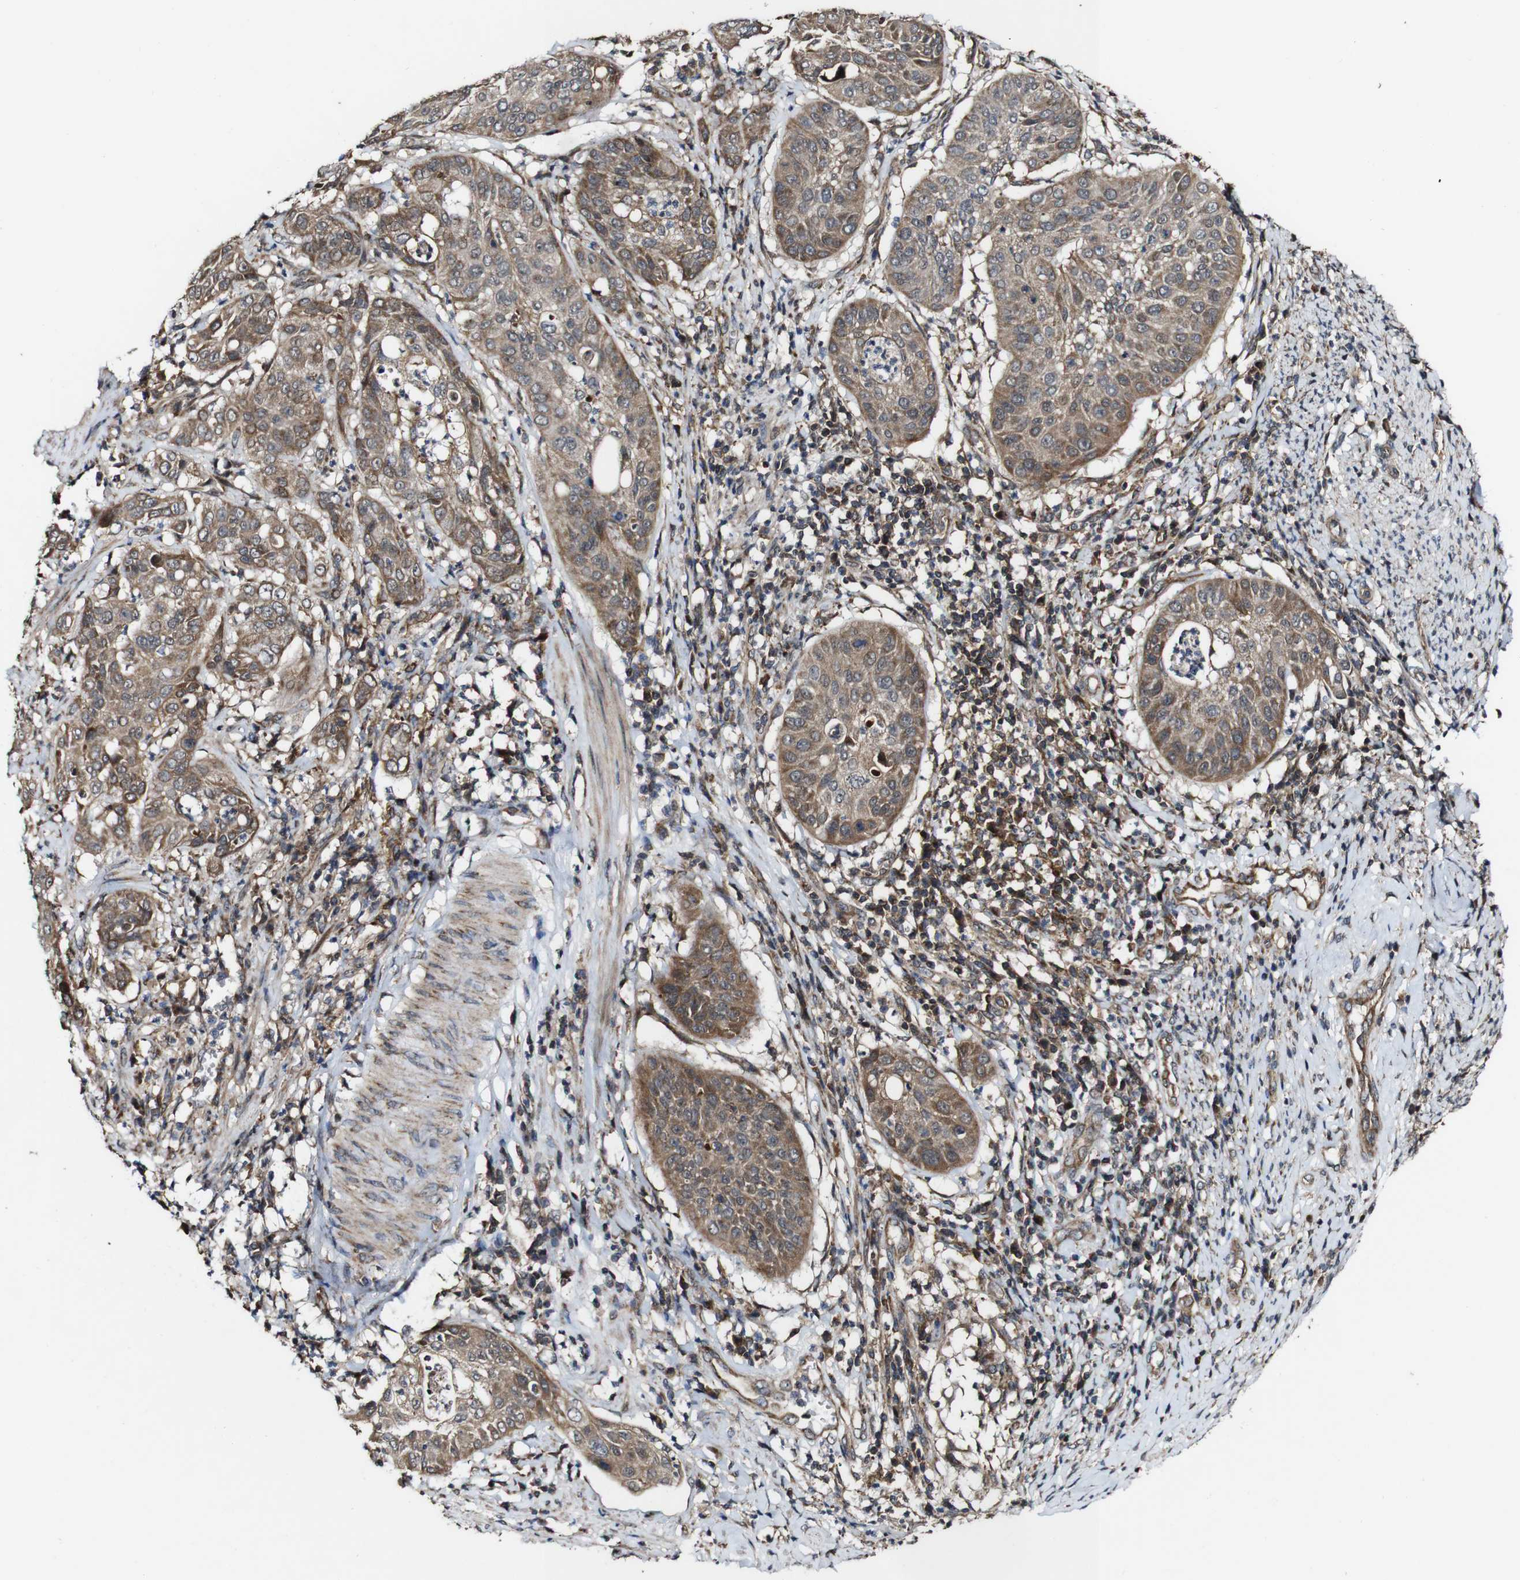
{"staining": {"intensity": "moderate", "quantity": ">75%", "location": "cytoplasmic/membranous"}, "tissue": "cervical cancer", "cell_type": "Tumor cells", "image_type": "cancer", "snomed": [{"axis": "morphology", "description": "Normal tissue, NOS"}, {"axis": "morphology", "description": "Squamous cell carcinoma, NOS"}, {"axis": "topography", "description": "Cervix"}], "caption": "Protein staining of cervical squamous cell carcinoma tissue displays moderate cytoplasmic/membranous positivity in approximately >75% of tumor cells.", "gene": "BTN3A3", "patient": {"sex": "female", "age": 39}}